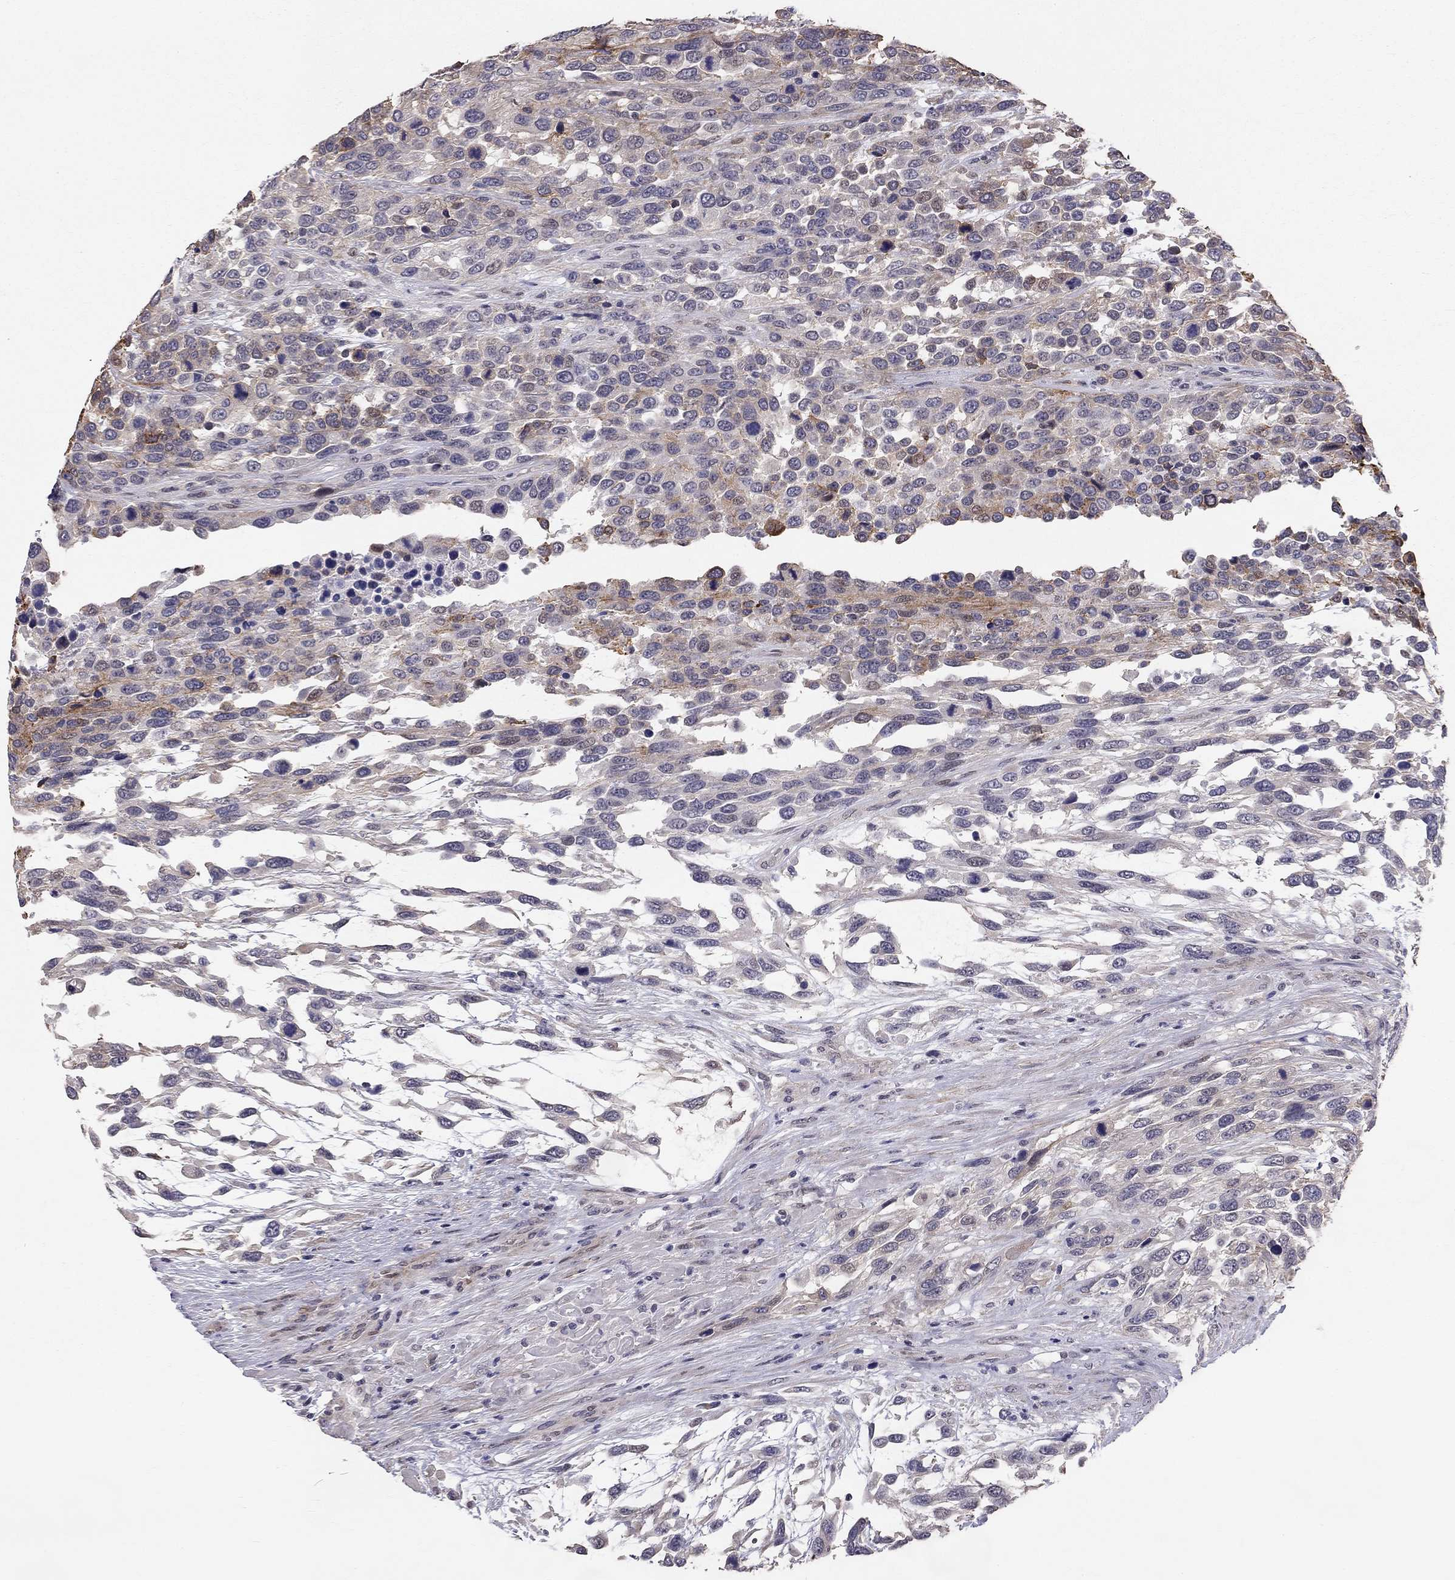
{"staining": {"intensity": "moderate", "quantity": "<25%", "location": "cytoplasmic/membranous"}, "tissue": "urothelial cancer", "cell_type": "Tumor cells", "image_type": "cancer", "snomed": [{"axis": "morphology", "description": "Urothelial carcinoma, High grade"}, {"axis": "topography", "description": "Urinary bladder"}], "caption": "Human urothelial cancer stained with a brown dye displays moderate cytoplasmic/membranous positive expression in about <25% of tumor cells.", "gene": "GJB4", "patient": {"sex": "female", "age": 70}}